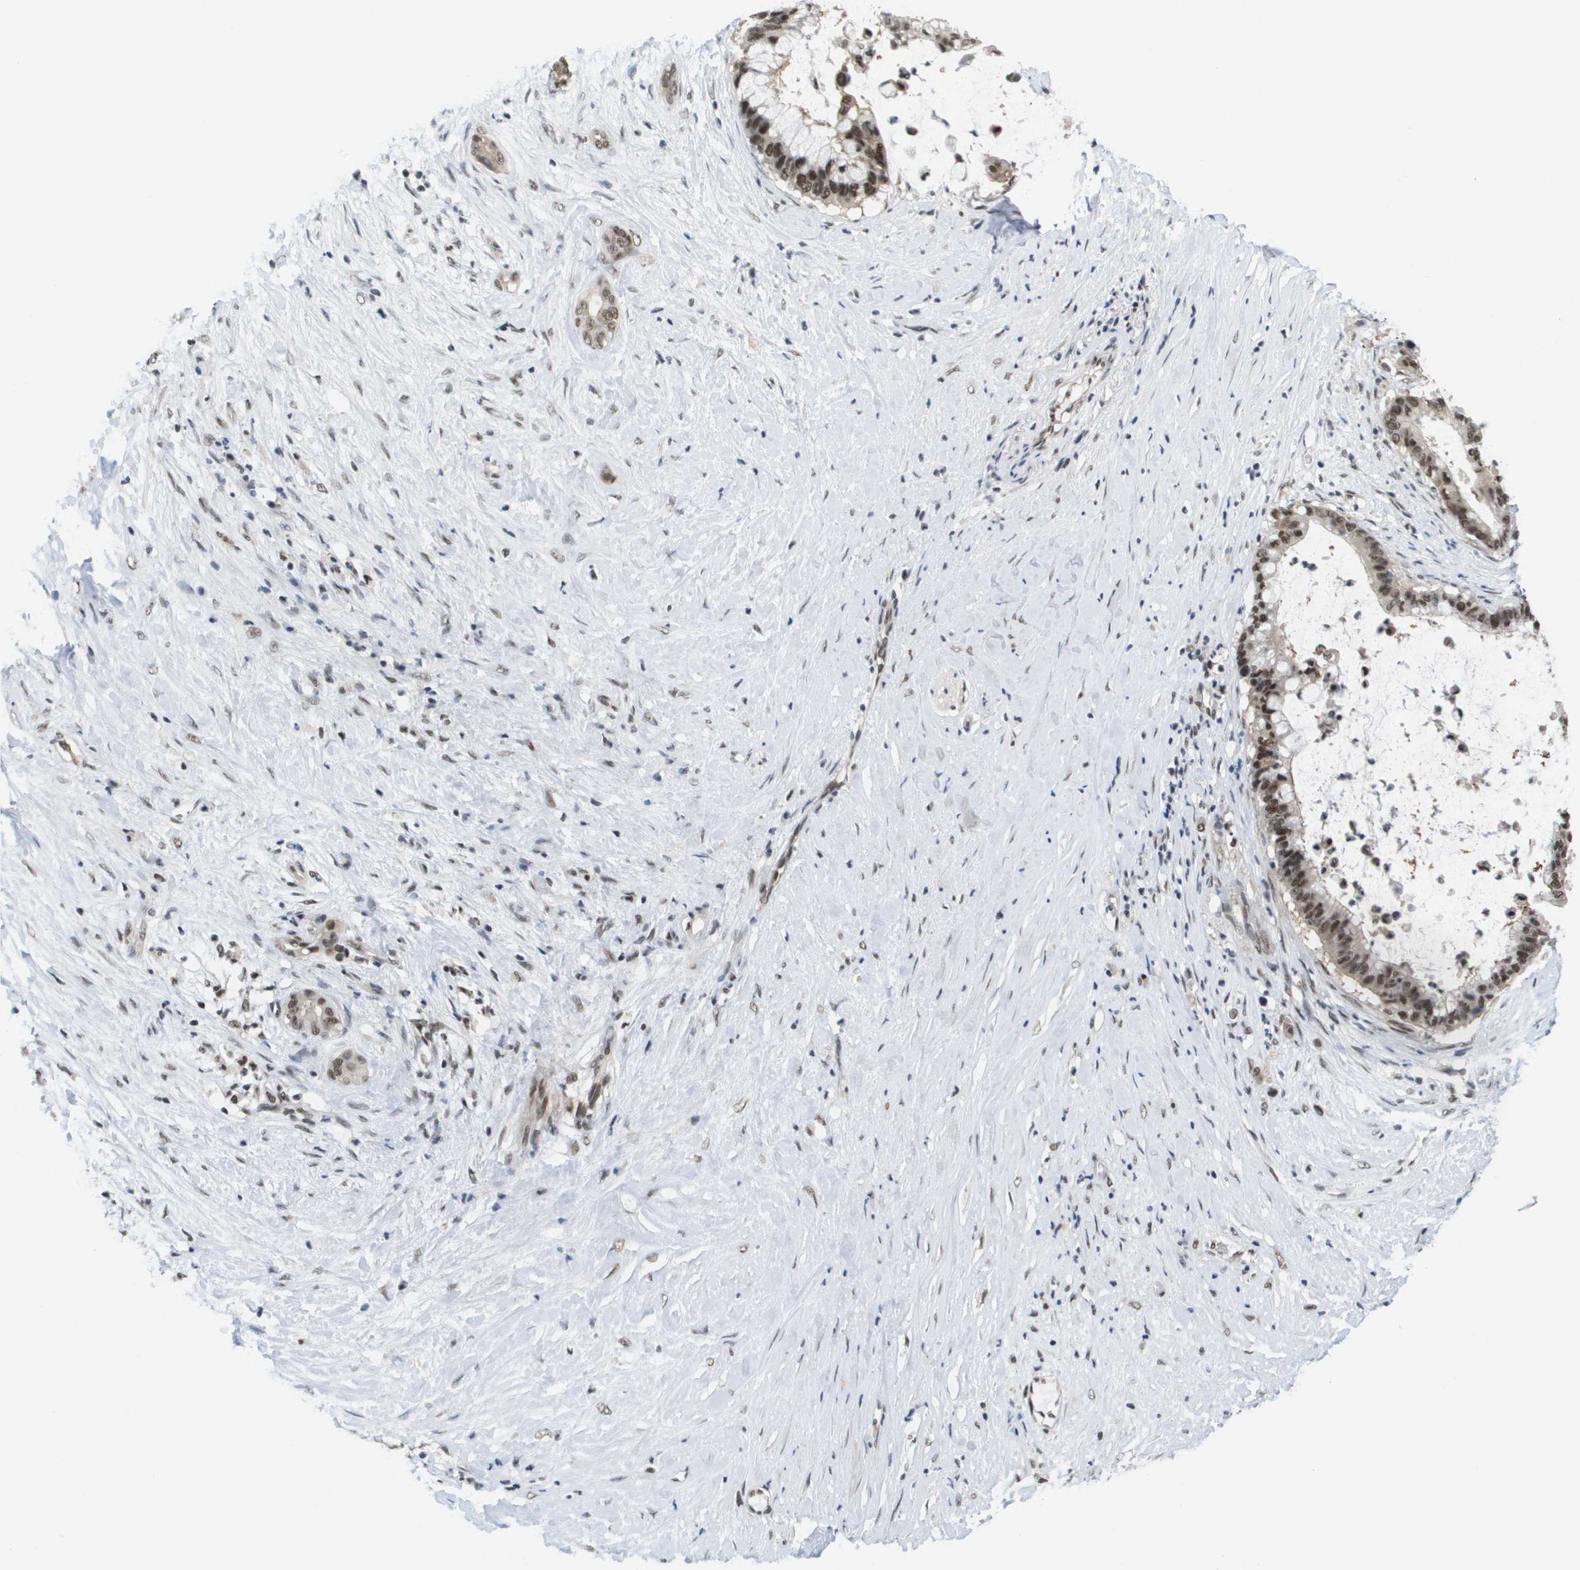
{"staining": {"intensity": "moderate", "quantity": ">75%", "location": "nuclear"}, "tissue": "pancreatic cancer", "cell_type": "Tumor cells", "image_type": "cancer", "snomed": [{"axis": "morphology", "description": "Adenocarcinoma, NOS"}, {"axis": "topography", "description": "Pancreas"}], "caption": "IHC photomicrograph of pancreatic adenocarcinoma stained for a protein (brown), which displays medium levels of moderate nuclear expression in approximately >75% of tumor cells.", "gene": "ISY1", "patient": {"sex": "male", "age": 41}}